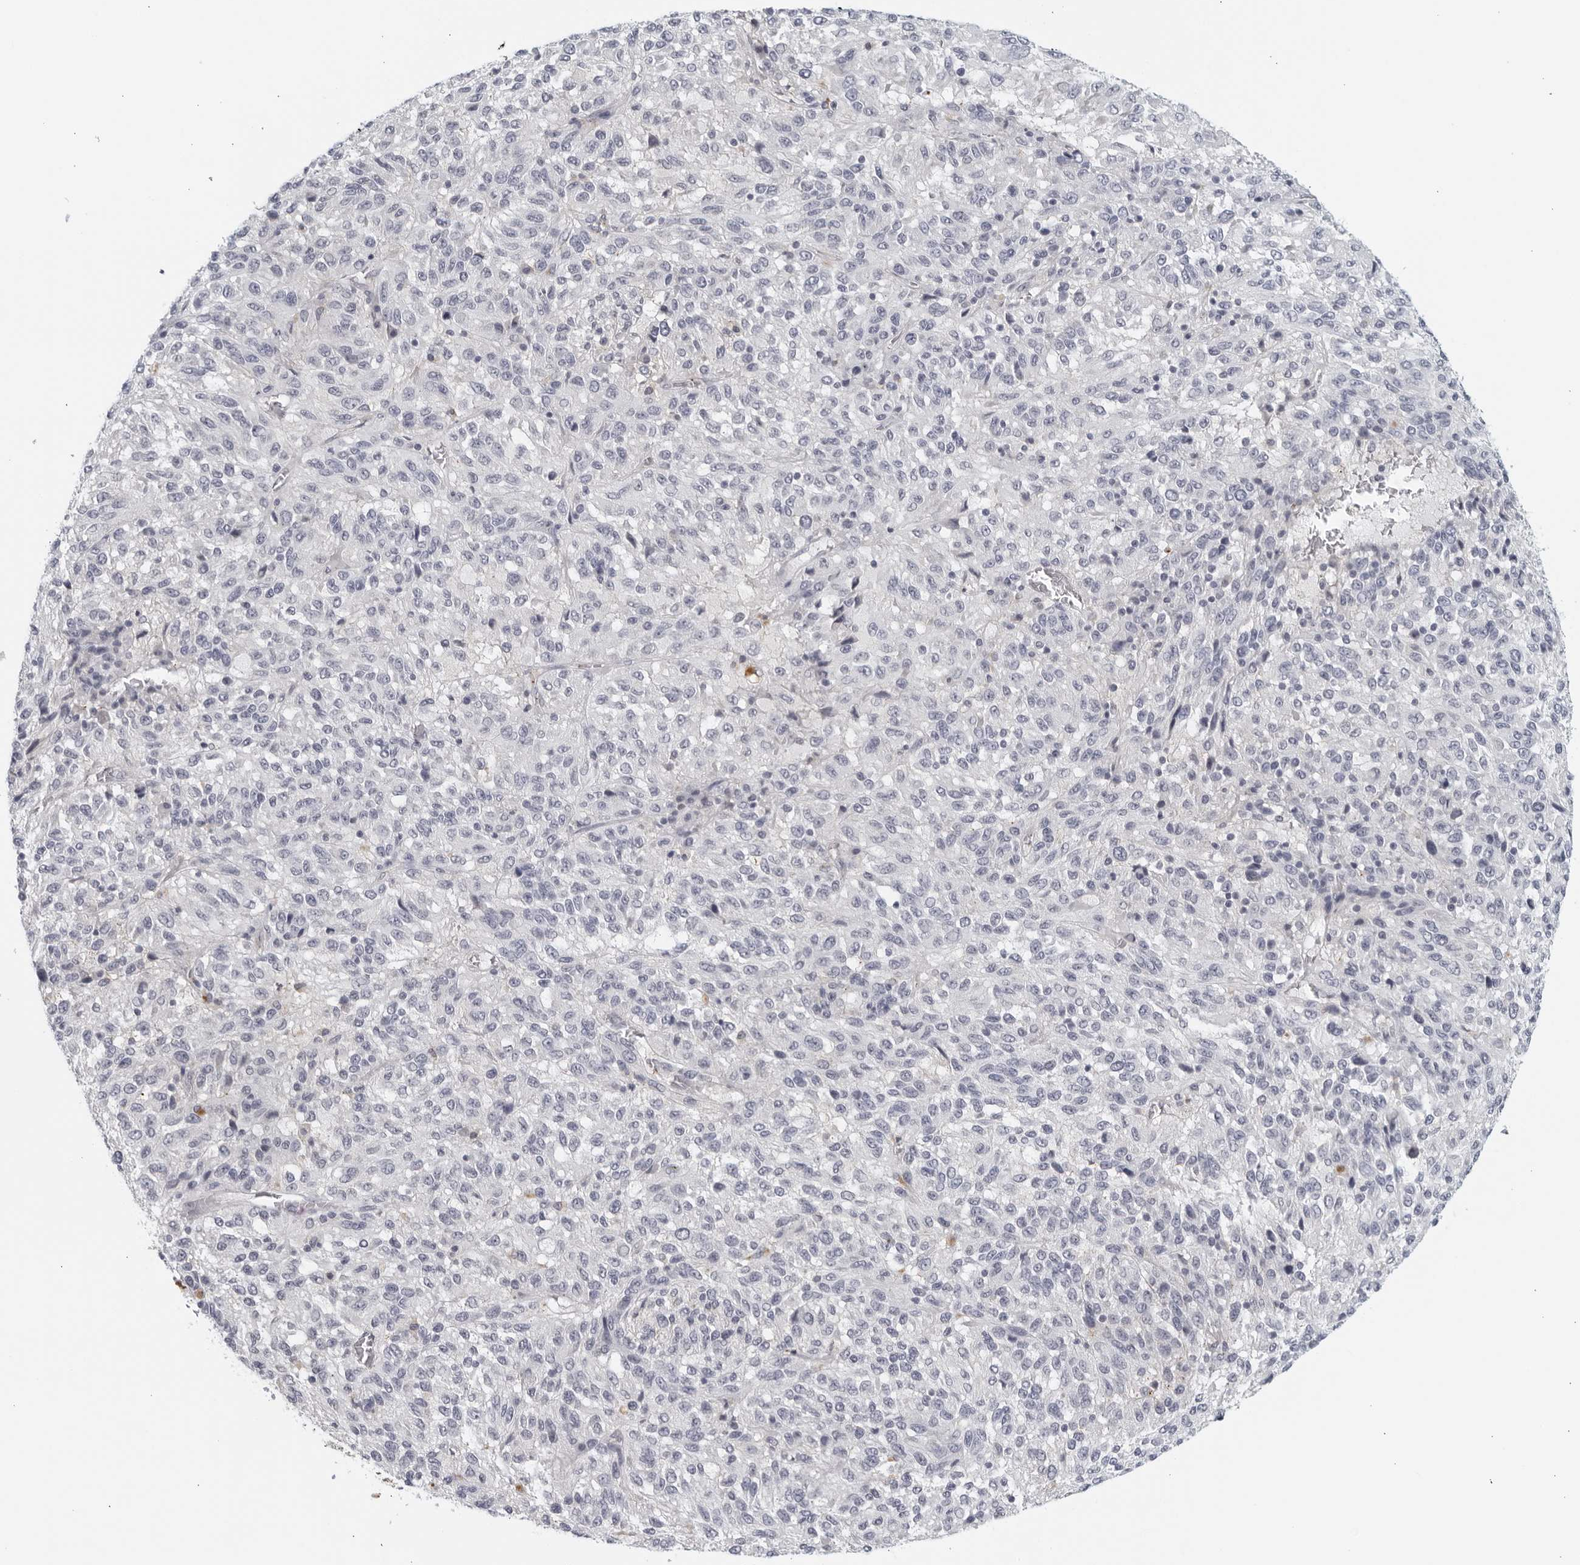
{"staining": {"intensity": "negative", "quantity": "none", "location": "none"}, "tissue": "melanoma", "cell_type": "Tumor cells", "image_type": "cancer", "snomed": [{"axis": "morphology", "description": "Malignant melanoma, Metastatic site"}, {"axis": "topography", "description": "Lung"}], "caption": "The immunohistochemistry (IHC) photomicrograph has no significant expression in tumor cells of melanoma tissue.", "gene": "MATN1", "patient": {"sex": "male", "age": 64}}